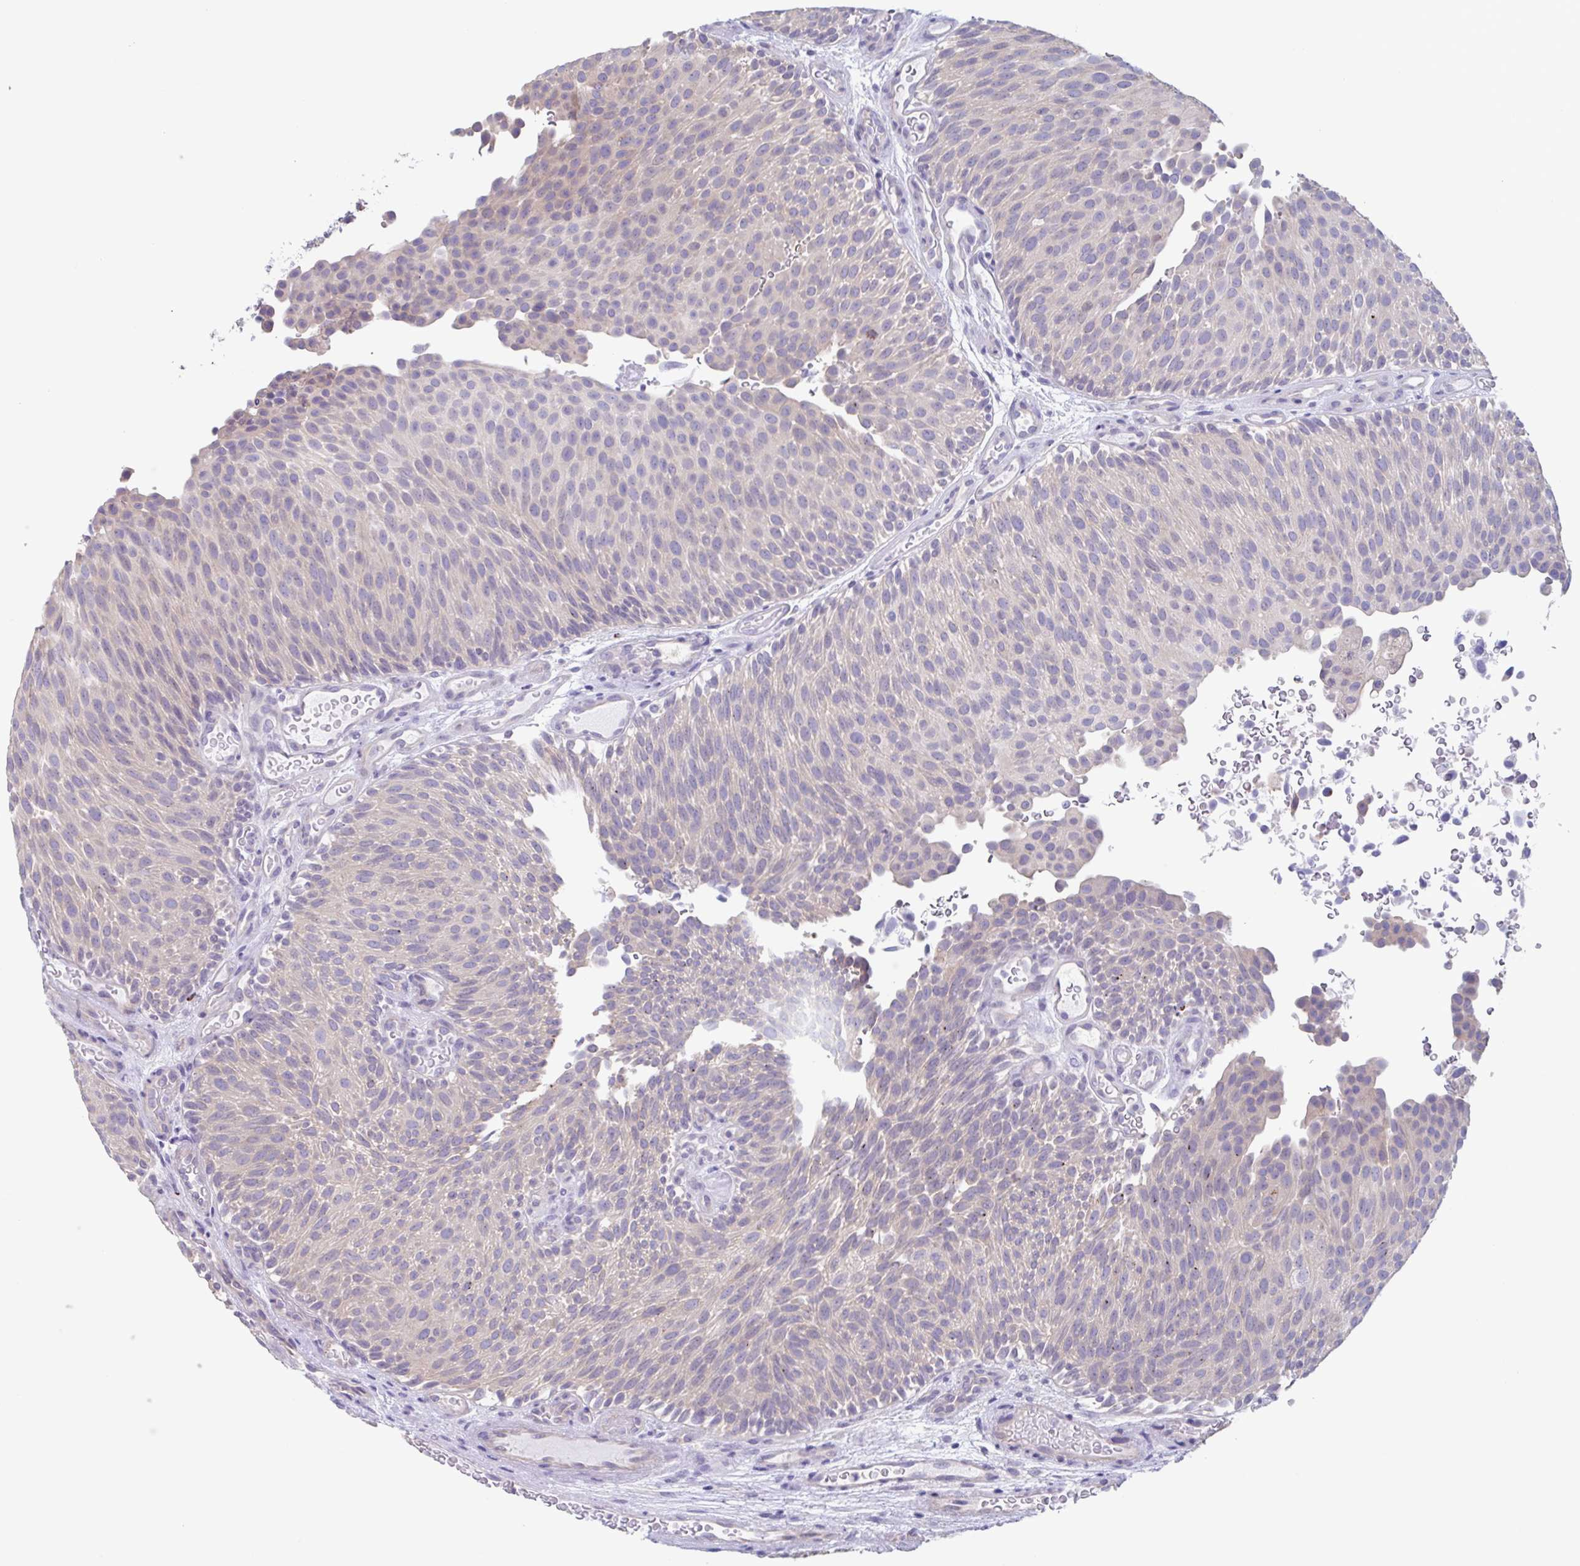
{"staining": {"intensity": "moderate", "quantity": "25%-75%", "location": "cytoplasmic/membranous"}, "tissue": "urothelial cancer", "cell_type": "Tumor cells", "image_type": "cancer", "snomed": [{"axis": "morphology", "description": "Urothelial carcinoma, Low grade"}, {"axis": "topography", "description": "Urinary bladder"}], "caption": "Immunohistochemistry (IHC) staining of urothelial carcinoma (low-grade), which exhibits medium levels of moderate cytoplasmic/membranous positivity in approximately 25%-75% of tumor cells indicating moderate cytoplasmic/membranous protein positivity. The staining was performed using DAB (brown) for protein detection and nuclei were counterstained in hematoxylin (blue).", "gene": "CHMP5", "patient": {"sex": "male", "age": 78}}